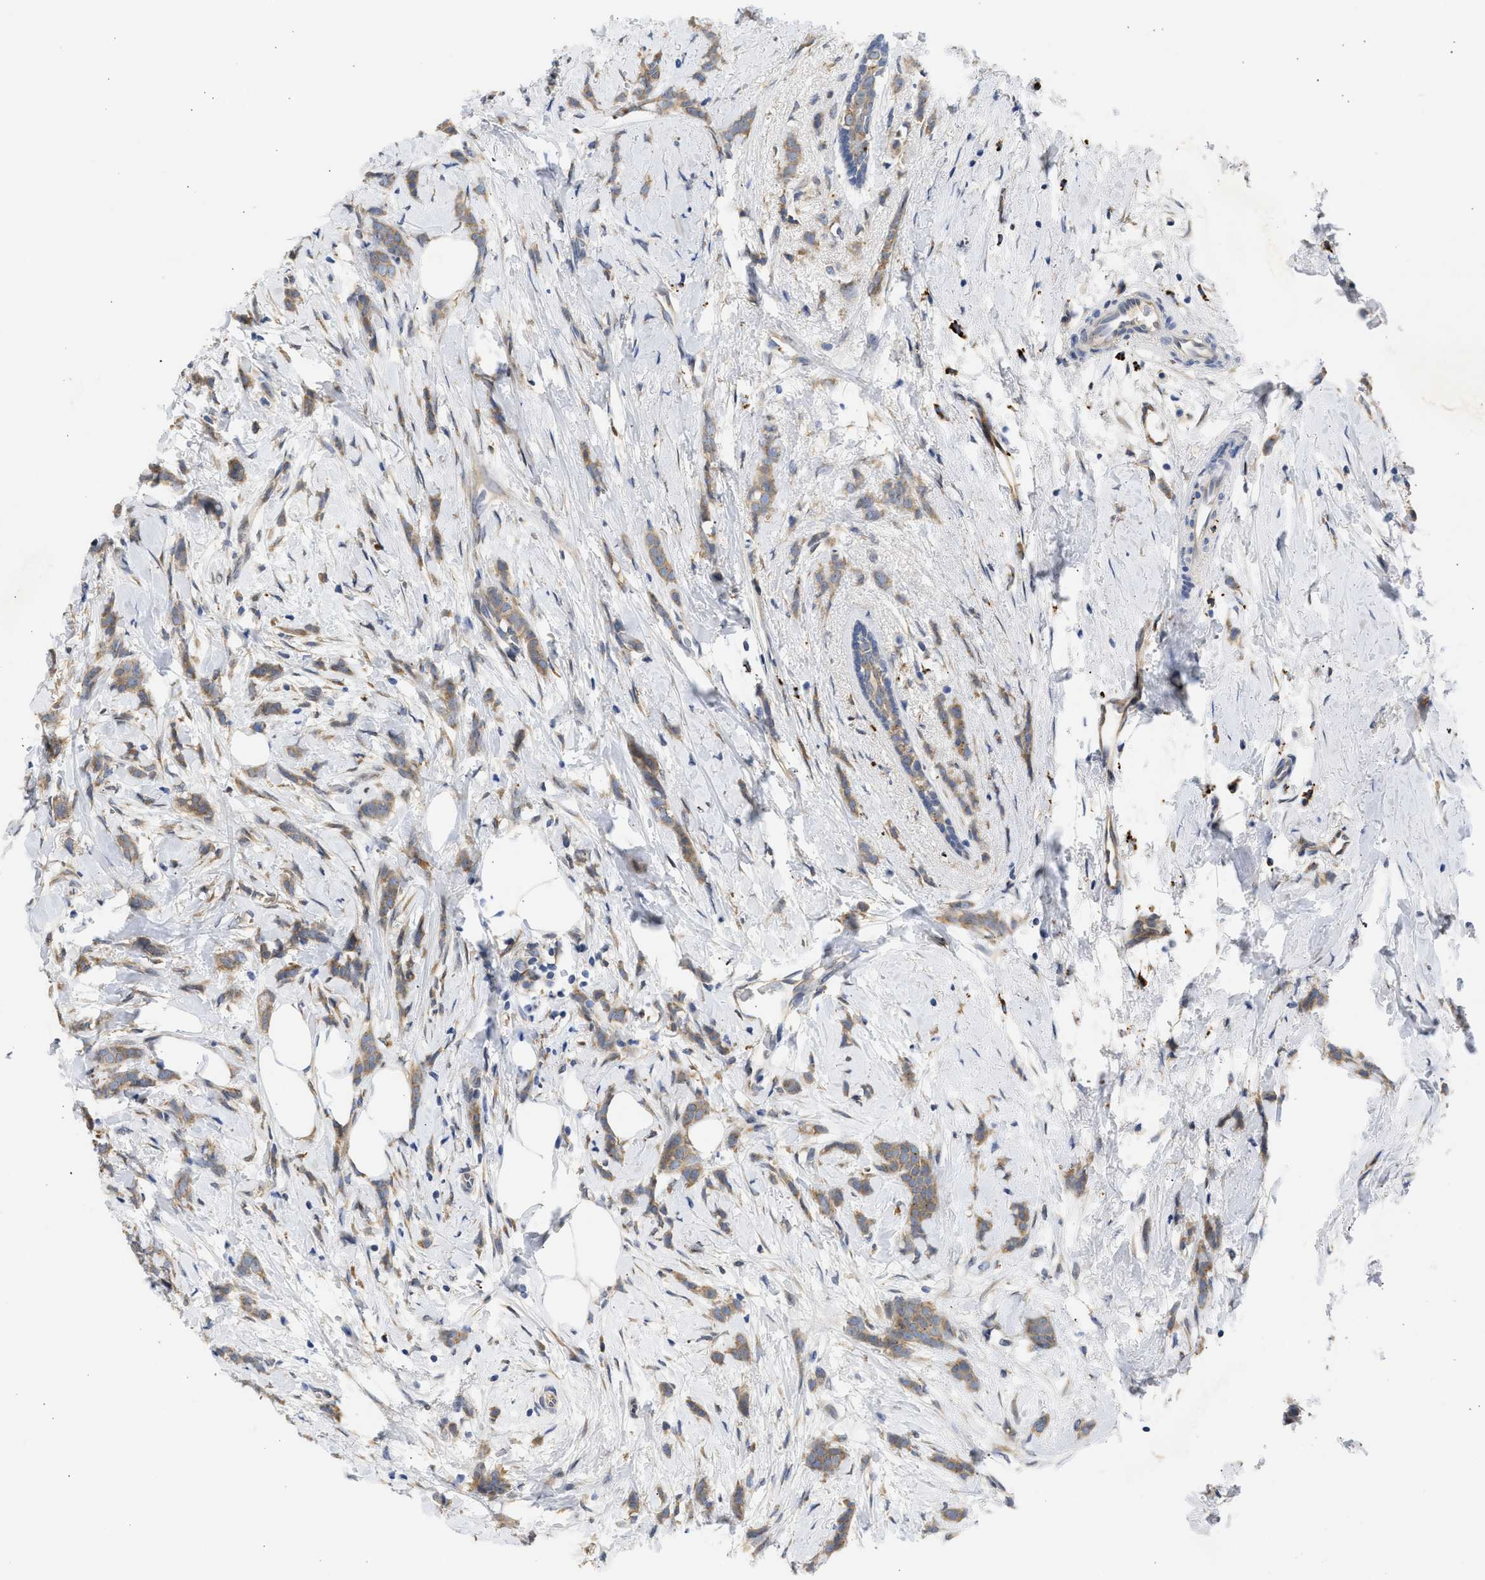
{"staining": {"intensity": "weak", "quantity": ">75%", "location": "cytoplasmic/membranous"}, "tissue": "breast cancer", "cell_type": "Tumor cells", "image_type": "cancer", "snomed": [{"axis": "morphology", "description": "Lobular carcinoma, in situ"}, {"axis": "morphology", "description": "Lobular carcinoma"}, {"axis": "topography", "description": "Breast"}], "caption": "Breast lobular carcinoma stained with a brown dye displays weak cytoplasmic/membranous positive positivity in approximately >75% of tumor cells.", "gene": "TMED1", "patient": {"sex": "female", "age": 41}}